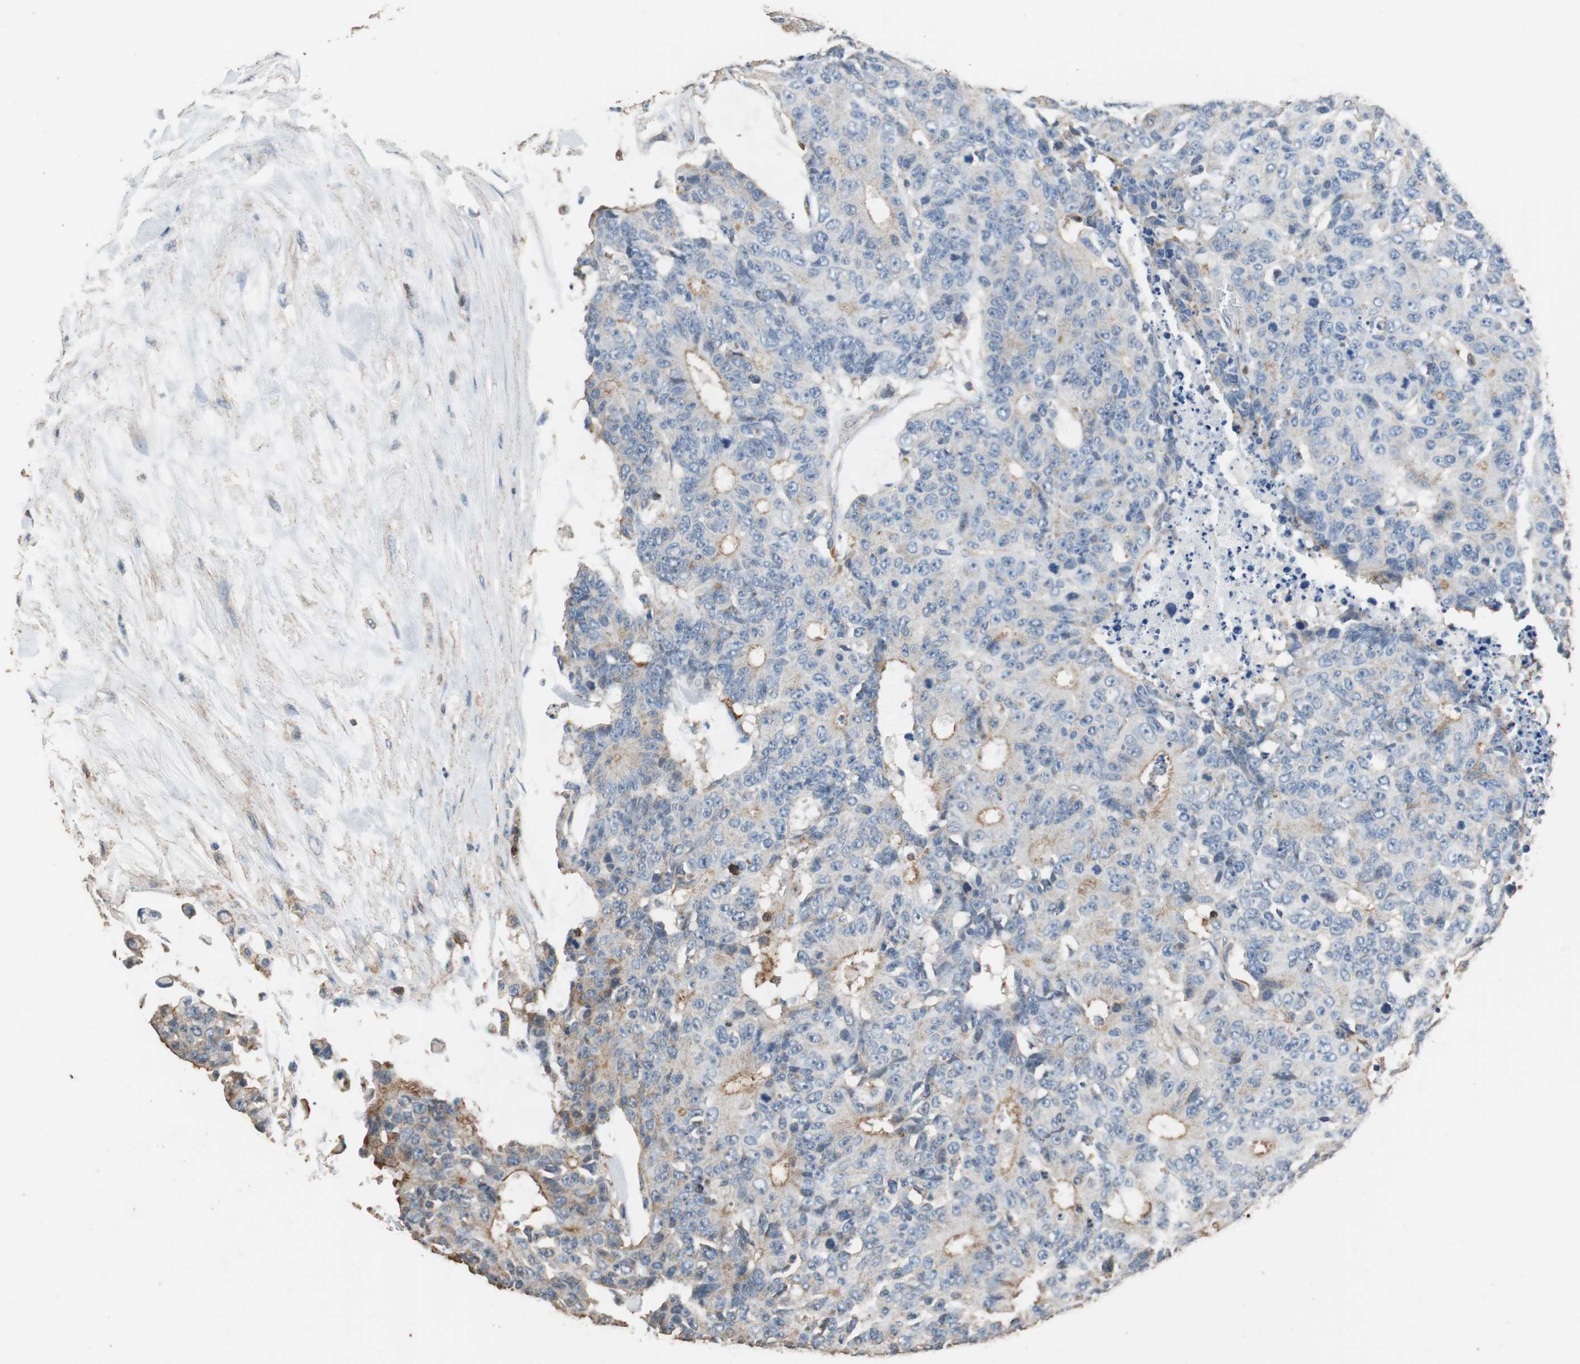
{"staining": {"intensity": "moderate", "quantity": "25%-75%", "location": "cytoplasmic/membranous"}, "tissue": "colorectal cancer", "cell_type": "Tumor cells", "image_type": "cancer", "snomed": [{"axis": "morphology", "description": "Adenocarcinoma, NOS"}, {"axis": "topography", "description": "Colon"}], "caption": "This histopathology image demonstrates colorectal cancer stained with immunohistochemistry to label a protein in brown. The cytoplasmic/membranous of tumor cells show moderate positivity for the protein. Nuclei are counter-stained blue.", "gene": "PRKRA", "patient": {"sex": "female", "age": 86}}